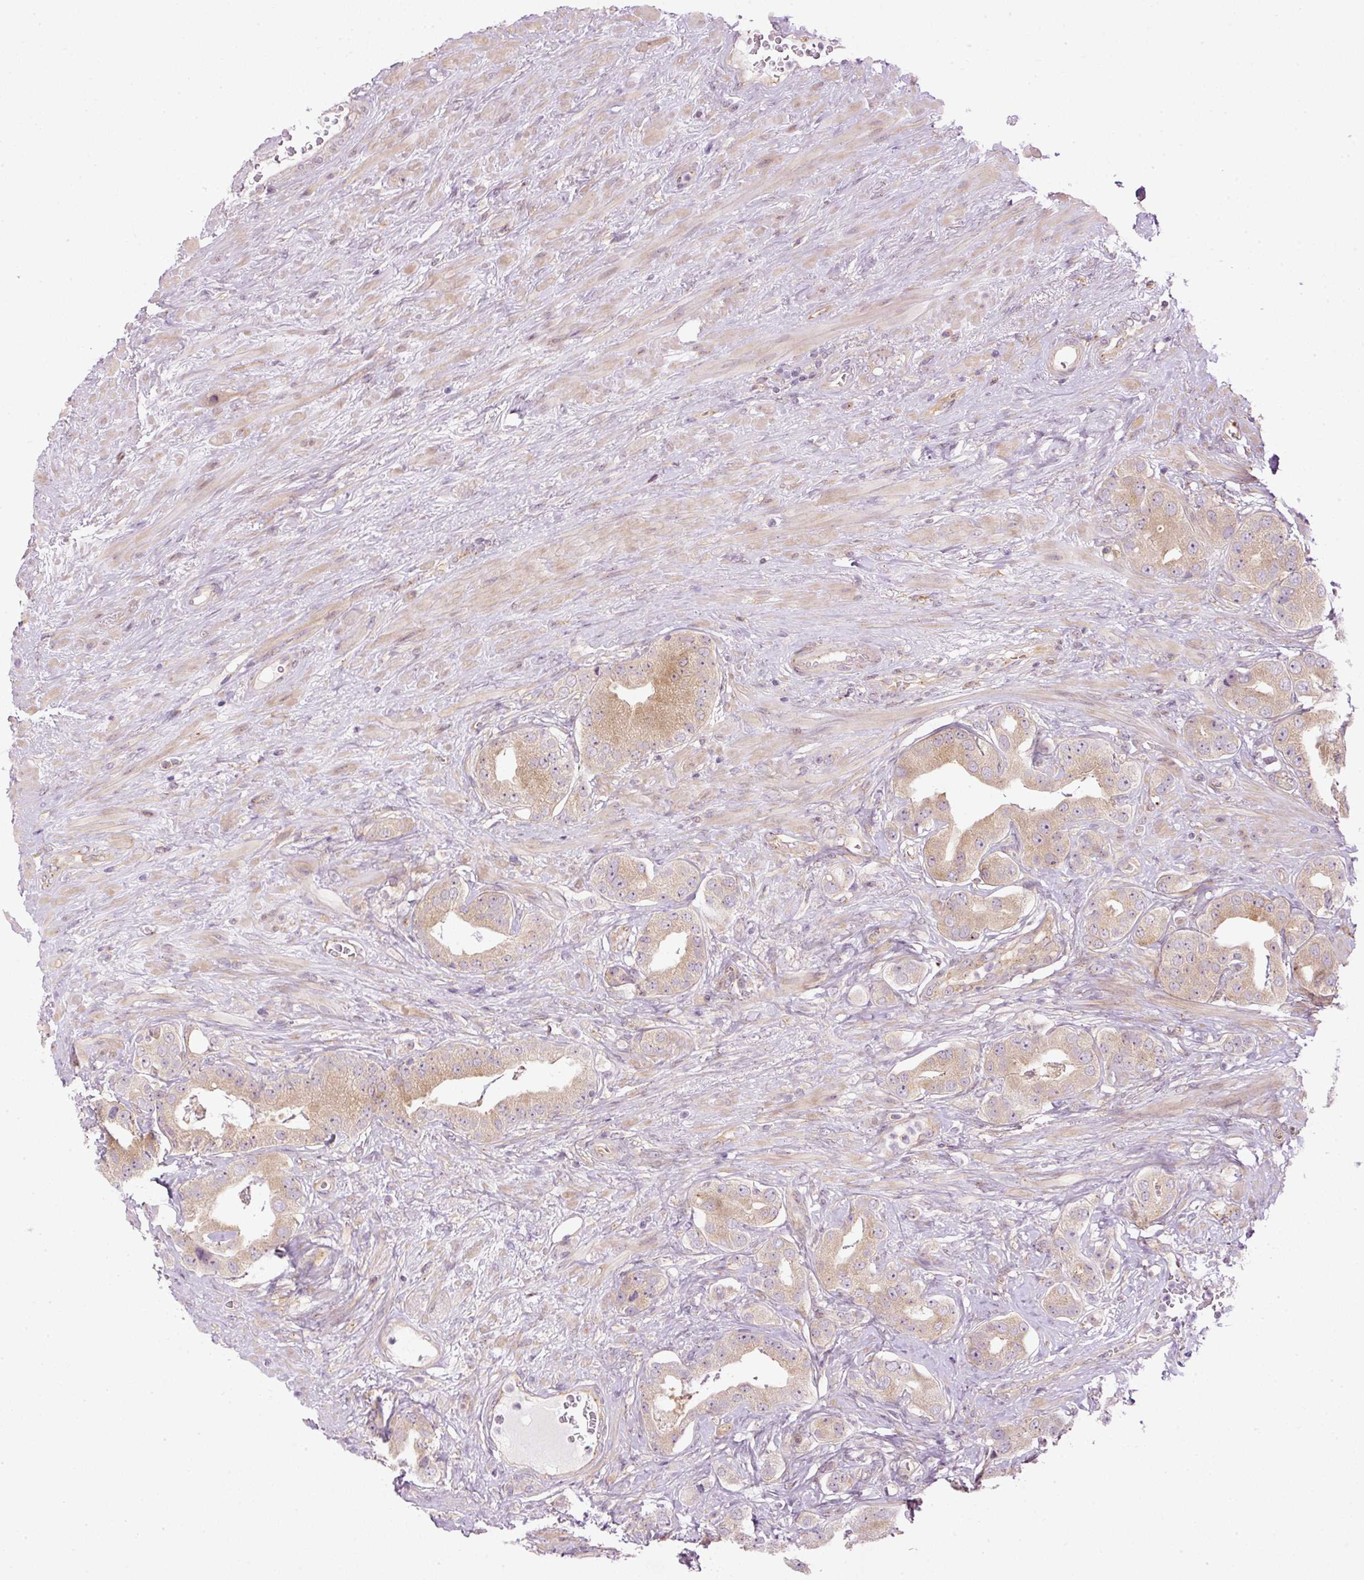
{"staining": {"intensity": "weak", "quantity": ">75%", "location": "cytoplasmic/membranous"}, "tissue": "prostate cancer", "cell_type": "Tumor cells", "image_type": "cancer", "snomed": [{"axis": "morphology", "description": "Adenocarcinoma, High grade"}, {"axis": "topography", "description": "Prostate"}], "caption": "Immunohistochemistry (IHC) image of neoplastic tissue: human prostate adenocarcinoma (high-grade) stained using immunohistochemistry (IHC) shows low levels of weak protein expression localized specifically in the cytoplasmic/membranous of tumor cells, appearing as a cytoplasmic/membranous brown color.", "gene": "MZT2B", "patient": {"sex": "male", "age": 63}}